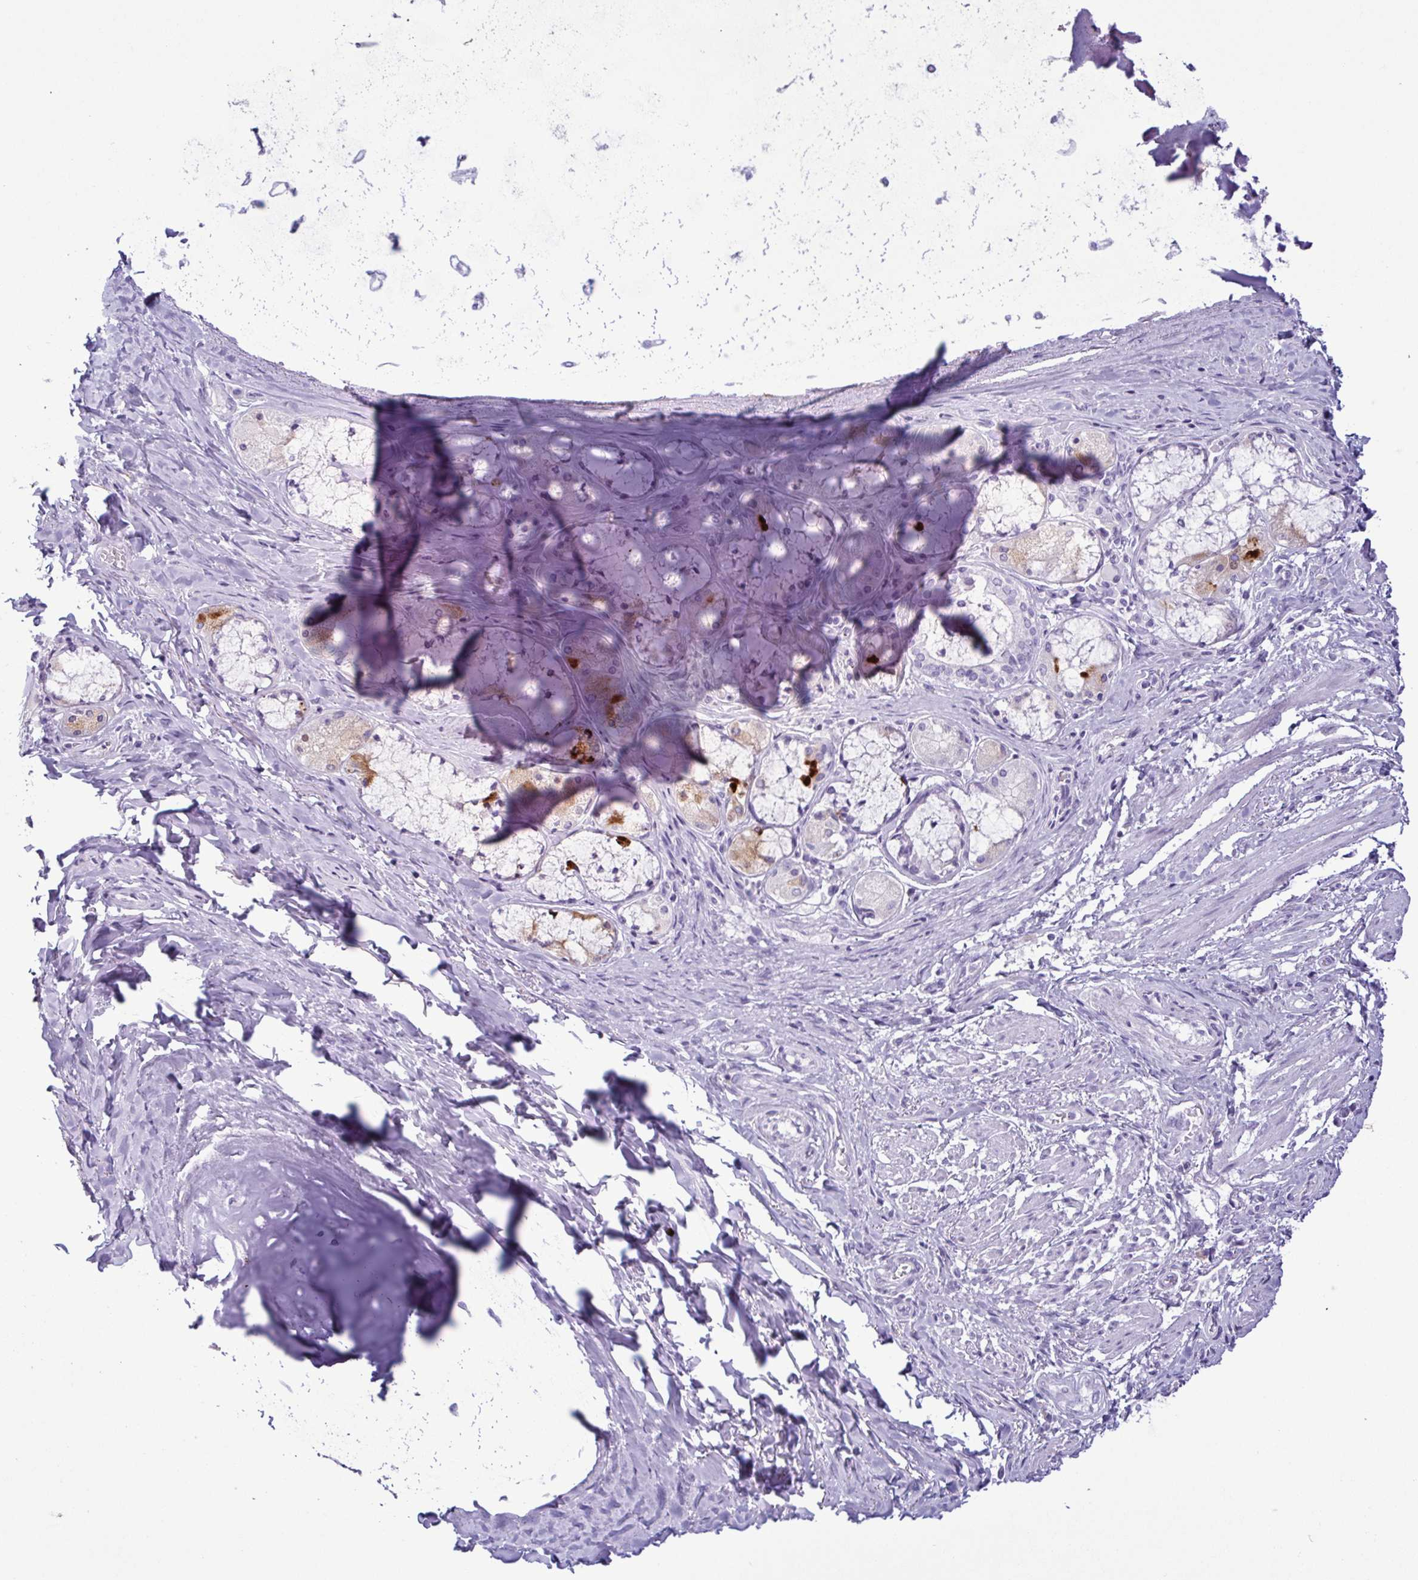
{"staining": {"intensity": "negative", "quantity": "none", "location": "none"}, "tissue": "soft tissue", "cell_type": "Chondrocytes", "image_type": "normal", "snomed": [{"axis": "morphology", "description": "Normal tissue, NOS"}, {"axis": "topography", "description": "Cartilage tissue"}, {"axis": "topography", "description": "Bronchus"}], "caption": "IHC micrograph of normal human soft tissue stained for a protein (brown), which demonstrates no staining in chondrocytes.", "gene": "LTF", "patient": {"sex": "male", "age": 64}}